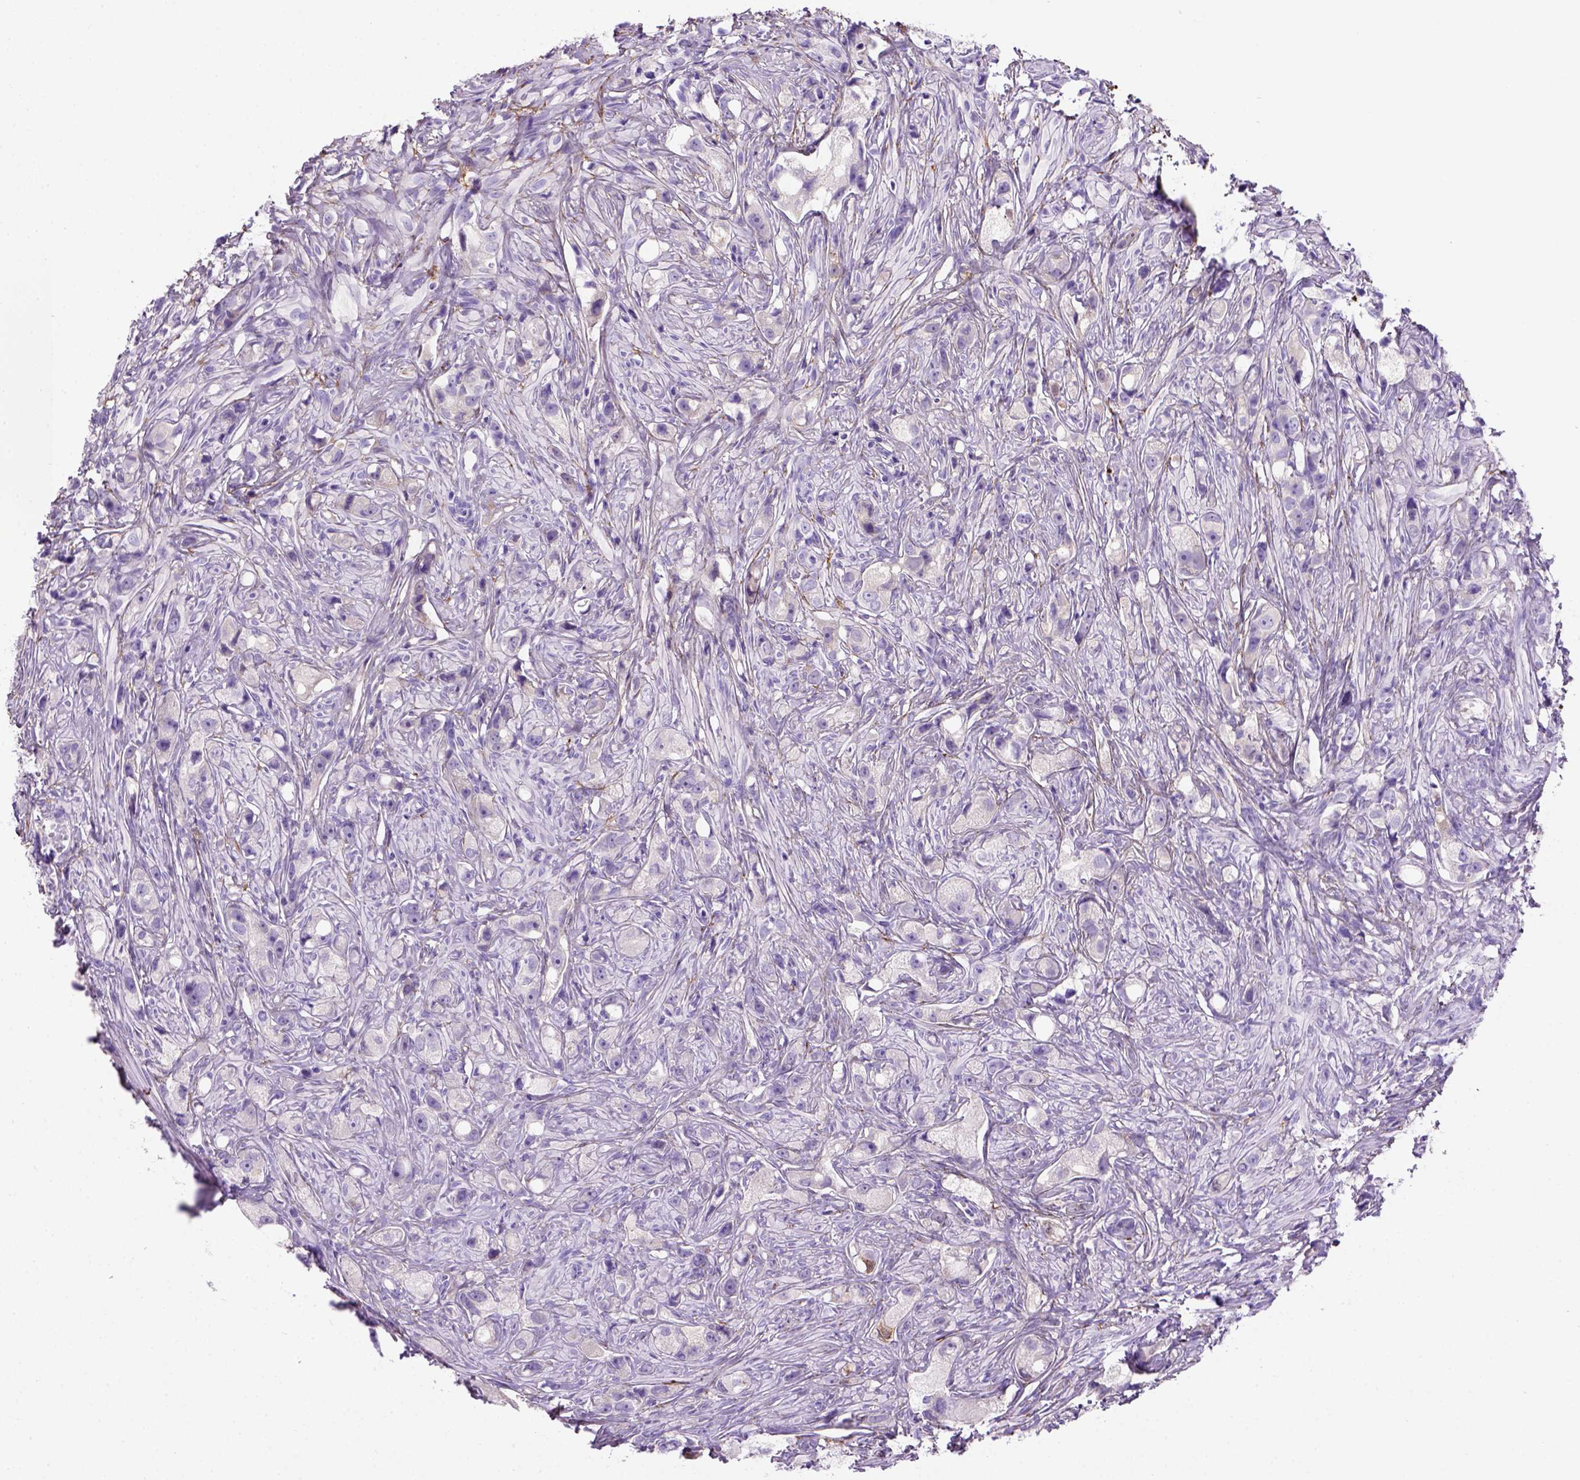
{"staining": {"intensity": "negative", "quantity": "none", "location": "none"}, "tissue": "prostate cancer", "cell_type": "Tumor cells", "image_type": "cancer", "snomed": [{"axis": "morphology", "description": "Adenocarcinoma, High grade"}, {"axis": "topography", "description": "Prostate"}], "caption": "Tumor cells are negative for protein expression in human prostate cancer (high-grade adenocarcinoma).", "gene": "SIRPD", "patient": {"sex": "male", "age": 75}}